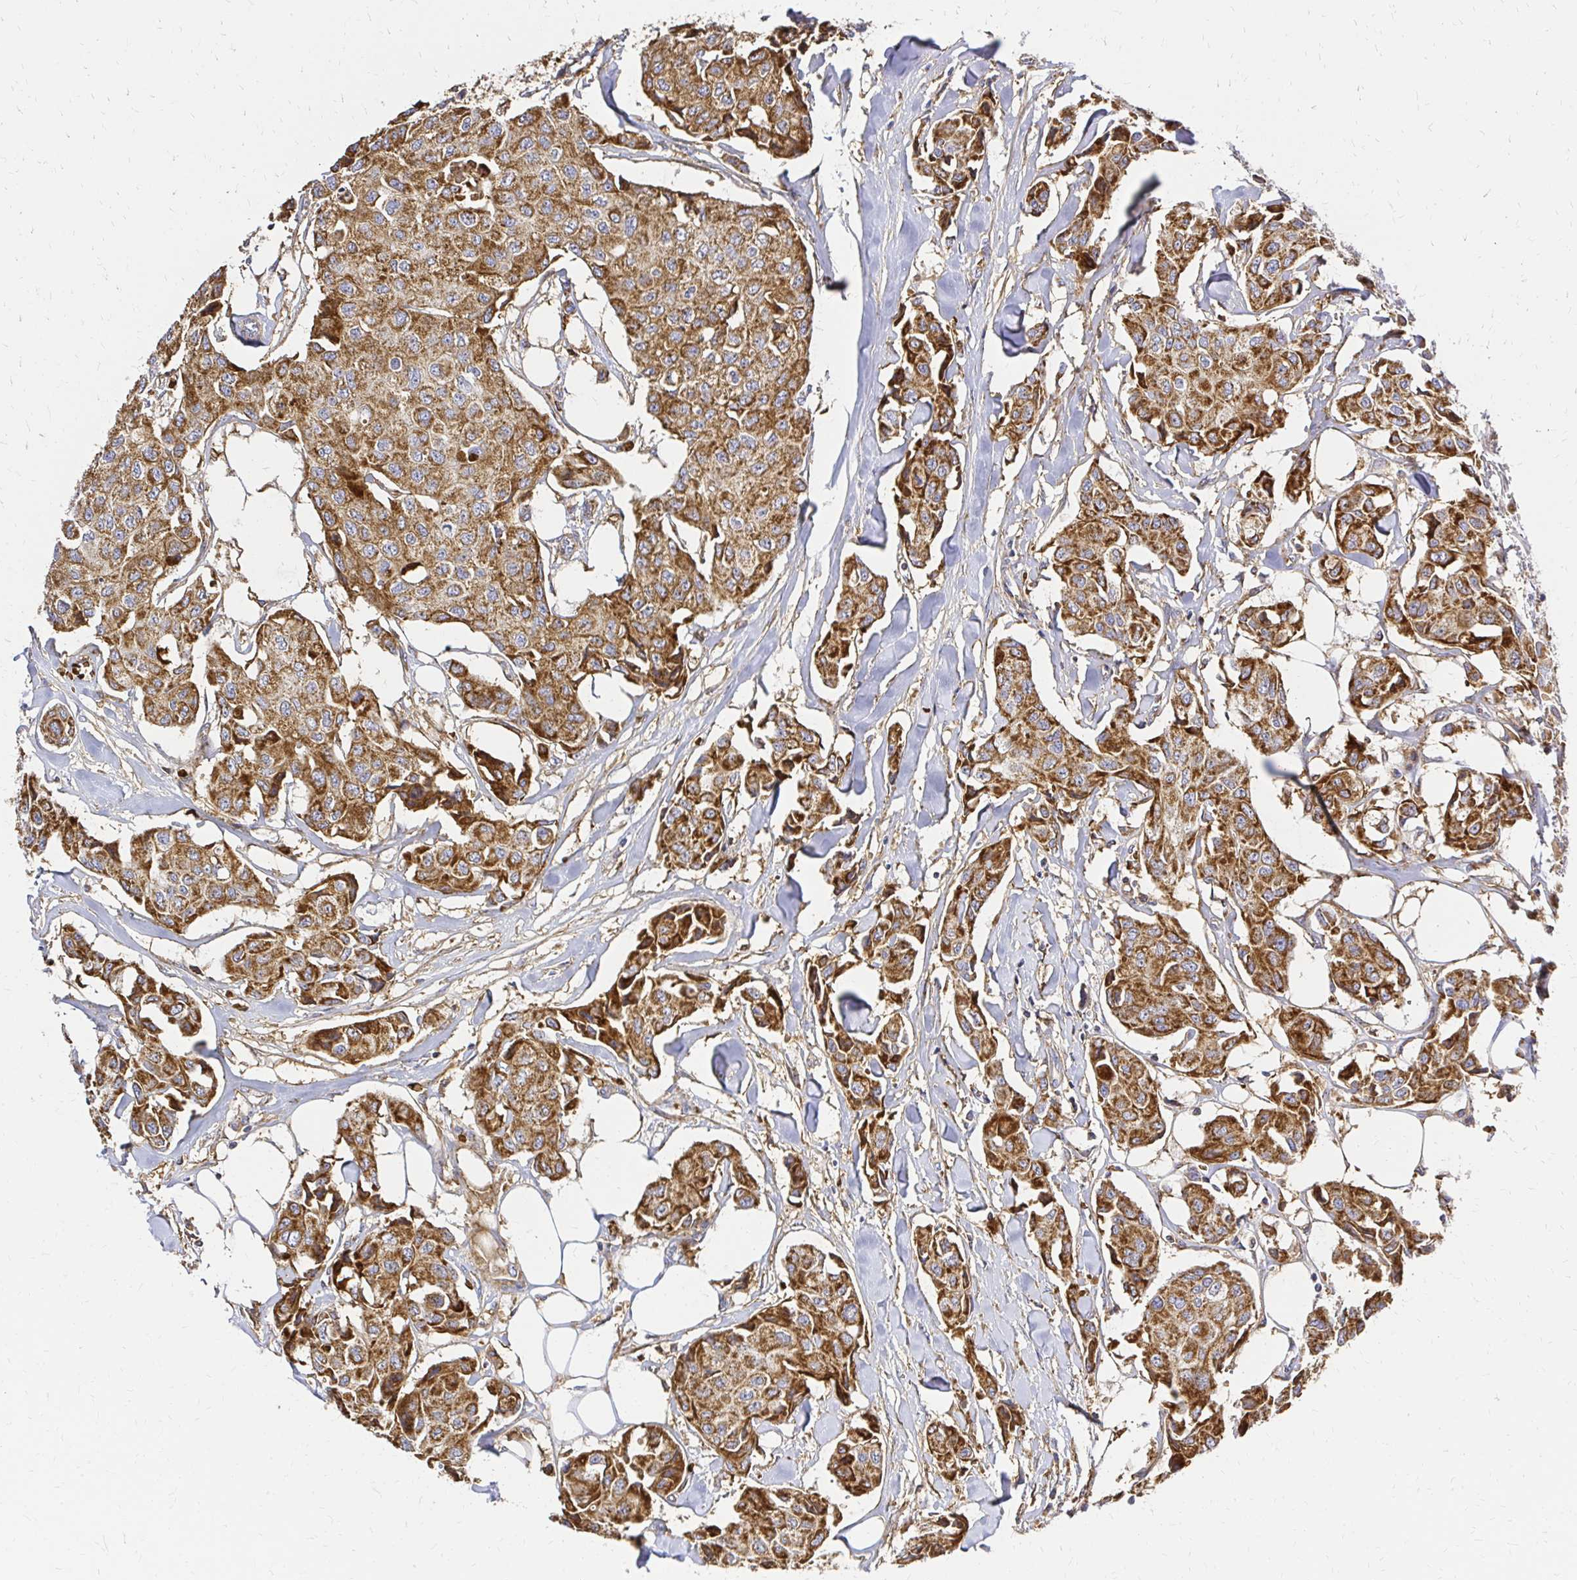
{"staining": {"intensity": "moderate", "quantity": ">75%", "location": "cytoplasmic/membranous"}, "tissue": "breast cancer", "cell_type": "Tumor cells", "image_type": "cancer", "snomed": [{"axis": "morphology", "description": "Duct carcinoma"}, {"axis": "topography", "description": "Breast"}, {"axis": "topography", "description": "Lymph node"}], "caption": "Infiltrating ductal carcinoma (breast) stained with a protein marker displays moderate staining in tumor cells.", "gene": "MRPL13", "patient": {"sex": "female", "age": 80}}